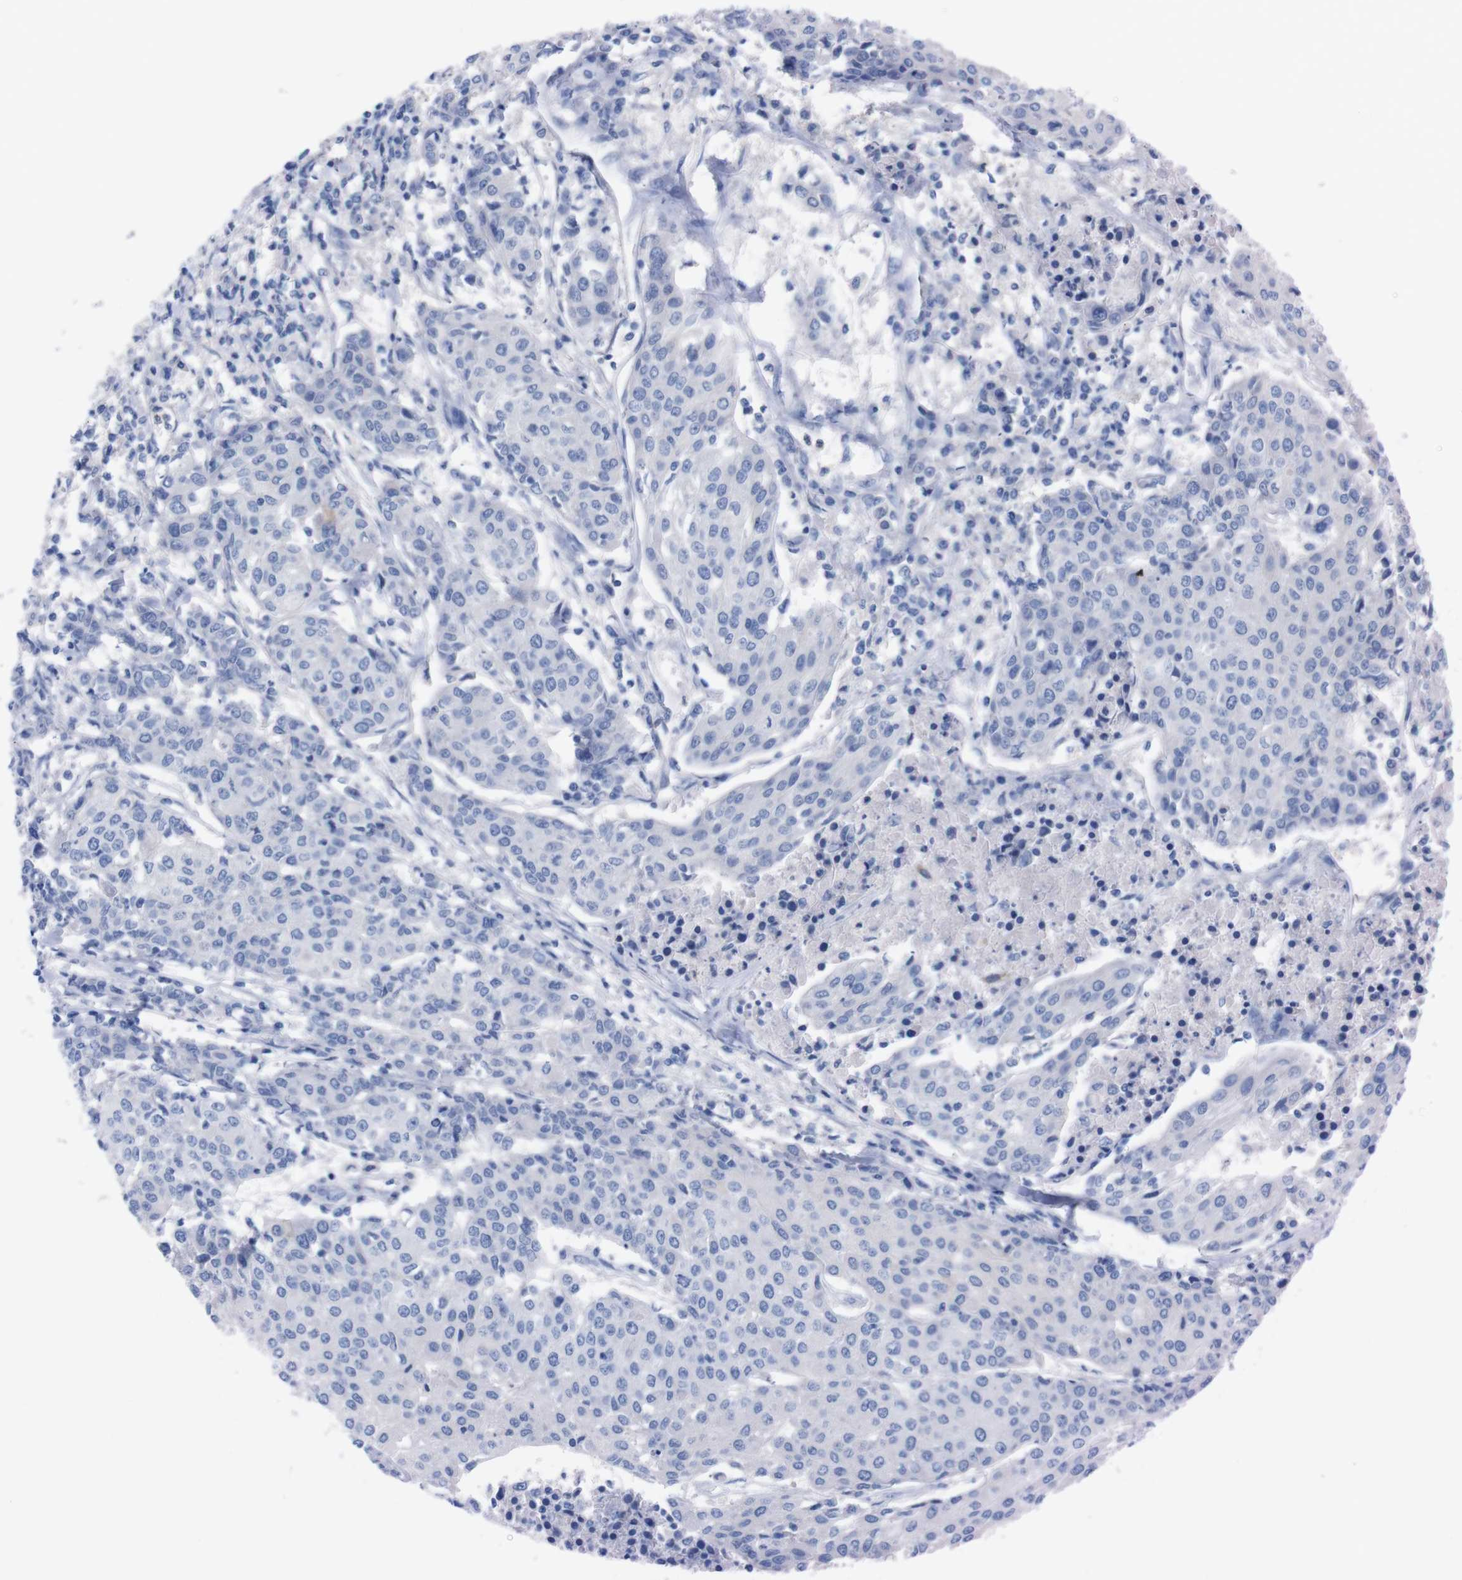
{"staining": {"intensity": "negative", "quantity": "none", "location": "none"}, "tissue": "urothelial cancer", "cell_type": "Tumor cells", "image_type": "cancer", "snomed": [{"axis": "morphology", "description": "Urothelial carcinoma, High grade"}, {"axis": "topography", "description": "Urinary bladder"}], "caption": "Immunohistochemical staining of human high-grade urothelial carcinoma shows no significant staining in tumor cells. (Brightfield microscopy of DAB (3,3'-diaminobenzidine) immunohistochemistry at high magnification).", "gene": "TMEM243", "patient": {"sex": "female", "age": 85}}